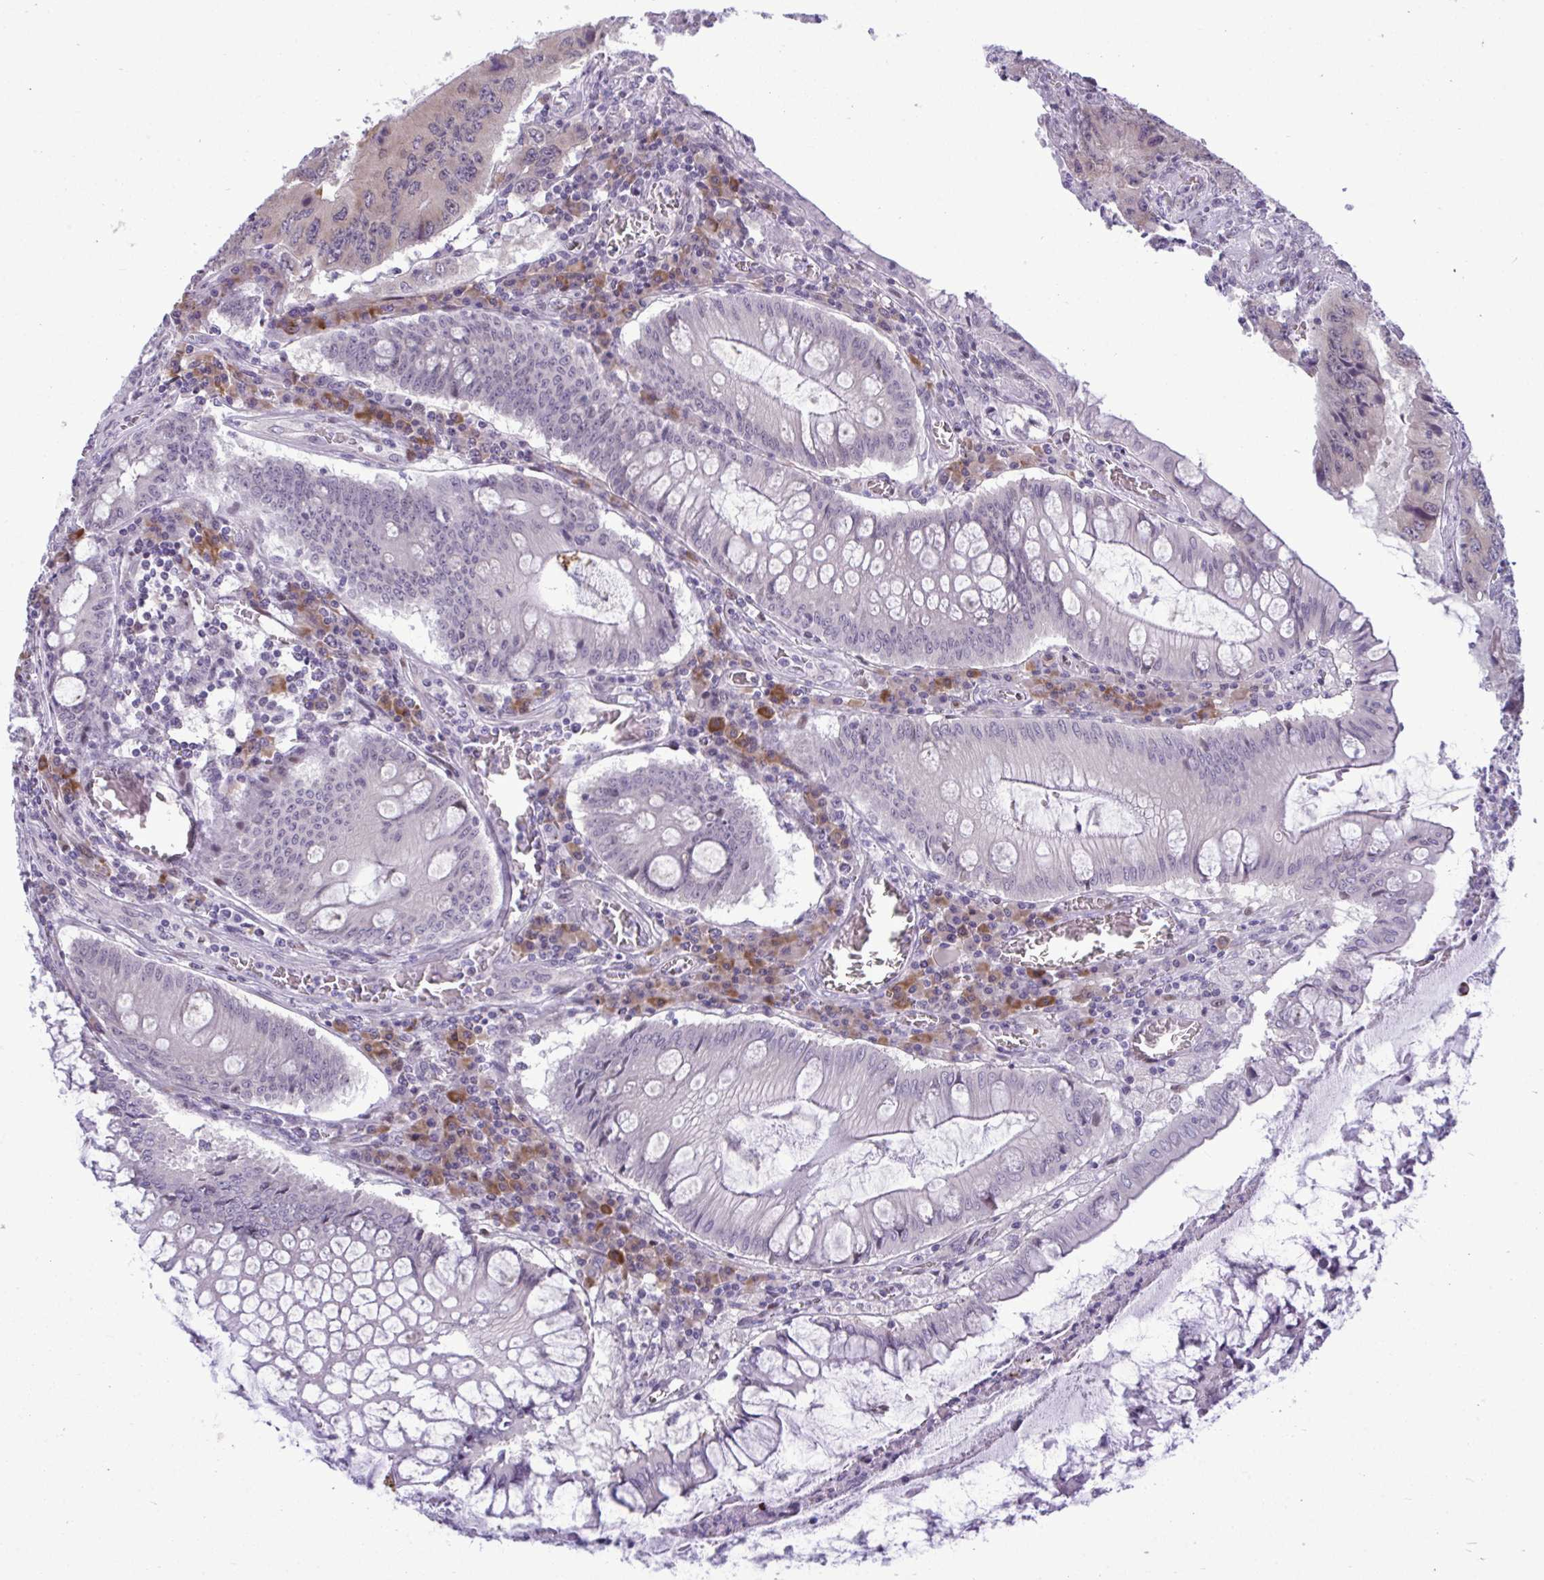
{"staining": {"intensity": "negative", "quantity": "none", "location": "none"}, "tissue": "colorectal cancer", "cell_type": "Tumor cells", "image_type": "cancer", "snomed": [{"axis": "morphology", "description": "Adenocarcinoma, NOS"}, {"axis": "topography", "description": "Colon"}], "caption": "IHC histopathology image of adenocarcinoma (colorectal) stained for a protein (brown), which displays no positivity in tumor cells.", "gene": "TAB1", "patient": {"sex": "male", "age": 53}}